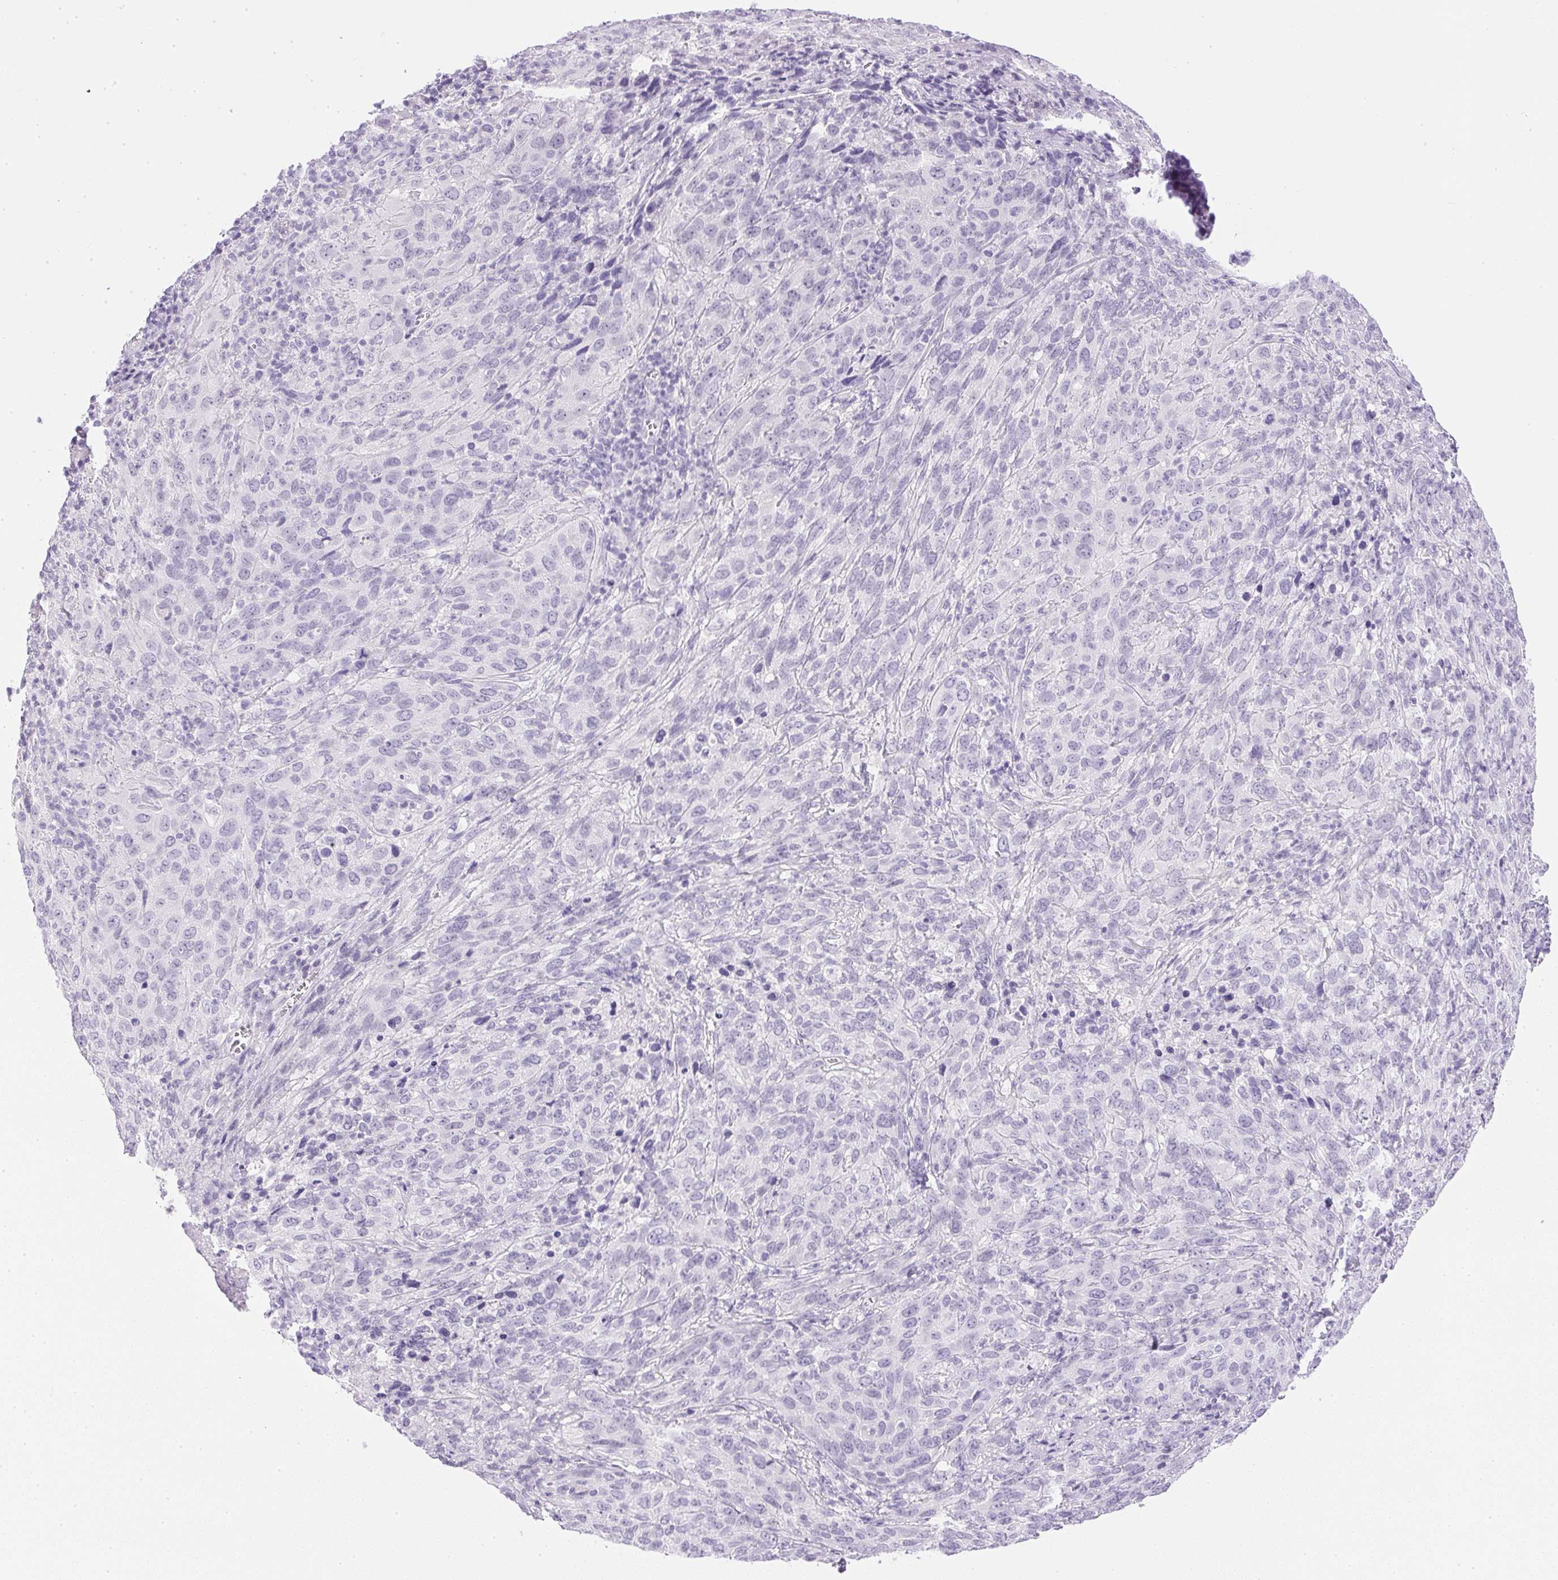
{"staining": {"intensity": "negative", "quantity": "none", "location": "none"}, "tissue": "cervical cancer", "cell_type": "Tumor cells", "image_type": "cancer", "snomed": [{"axis": "morphology", "description": "Squamous cell carcinoma, NOS"}, {"axis": "topography", "description": "Cervix"}], "caption": "A micrograph of human squamous cell carcinoma (cervical) is negative for staining in tumor cells. The staining was performed using DAB (3,3'-diaminobenzidine) to visualize the protein expression in brown, while the nuclei were stained in blue with hematoxylin (Magnification: 20x).", "gene": "CPB1", "patient": {"sex": "female", "age": 51}}